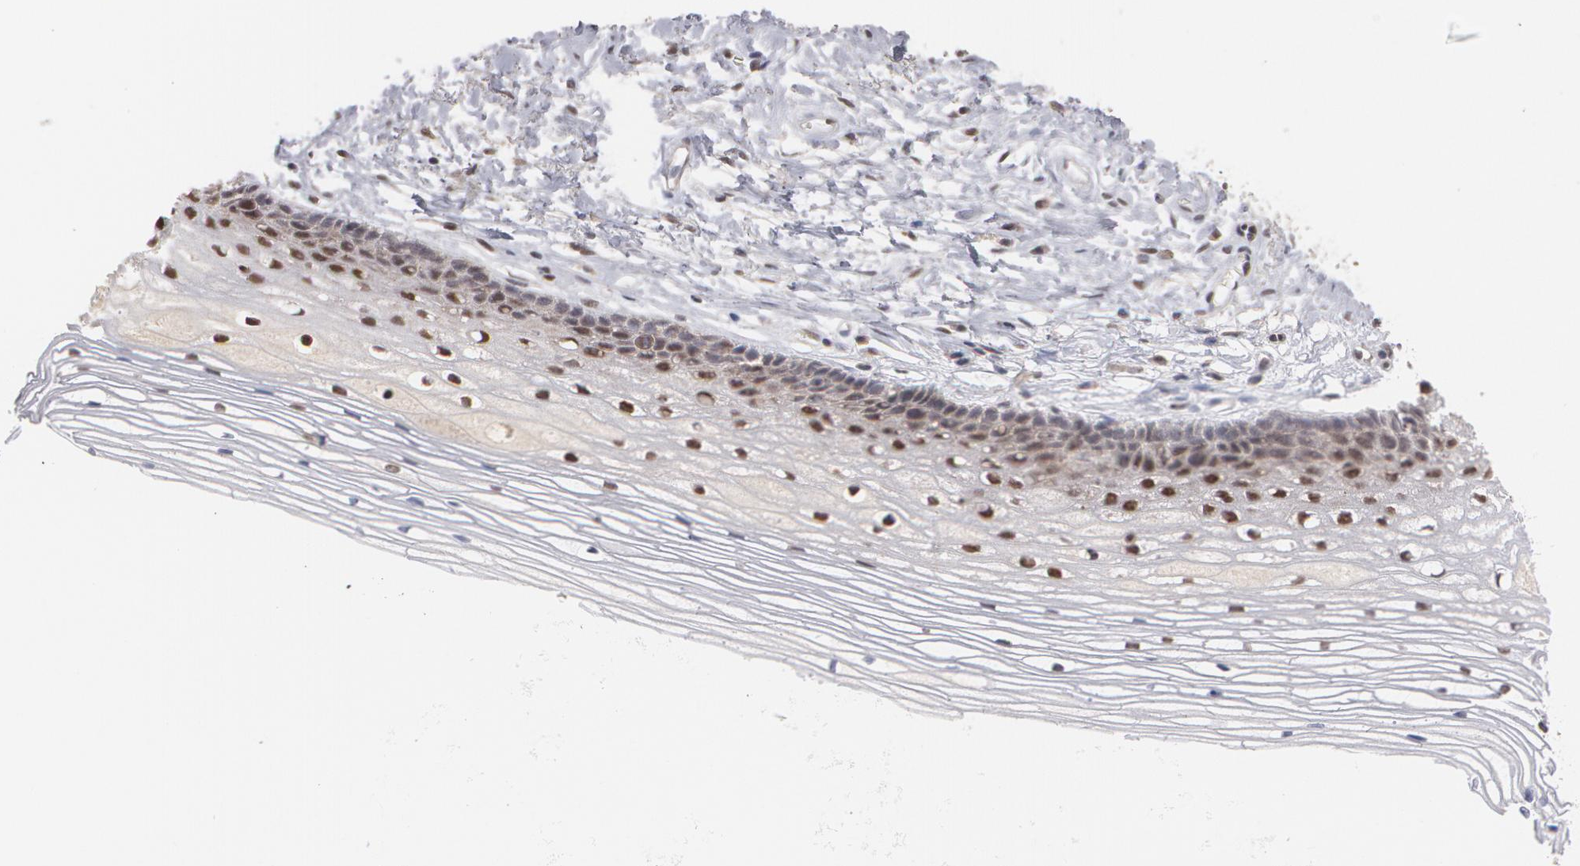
{"staining": {"intensity": "strong", "quantity": ">75%", "location": "nuclear"}, "tissue": "cervix", "cell_type": "Glandular cells", "image_type": "normal", "snomed": [{"axis": "morphology", "description": "Normal tissue, NOS"}, {"axis": "topography", "description": "Cervix"}], "caption": "Human cervix stained for a protein (brown) demonstrates strong nuclear positive expression in approximately >75% of glandular cells.", "gene": "INTS6L", "patient": {"sex": "female", "age": 46}}